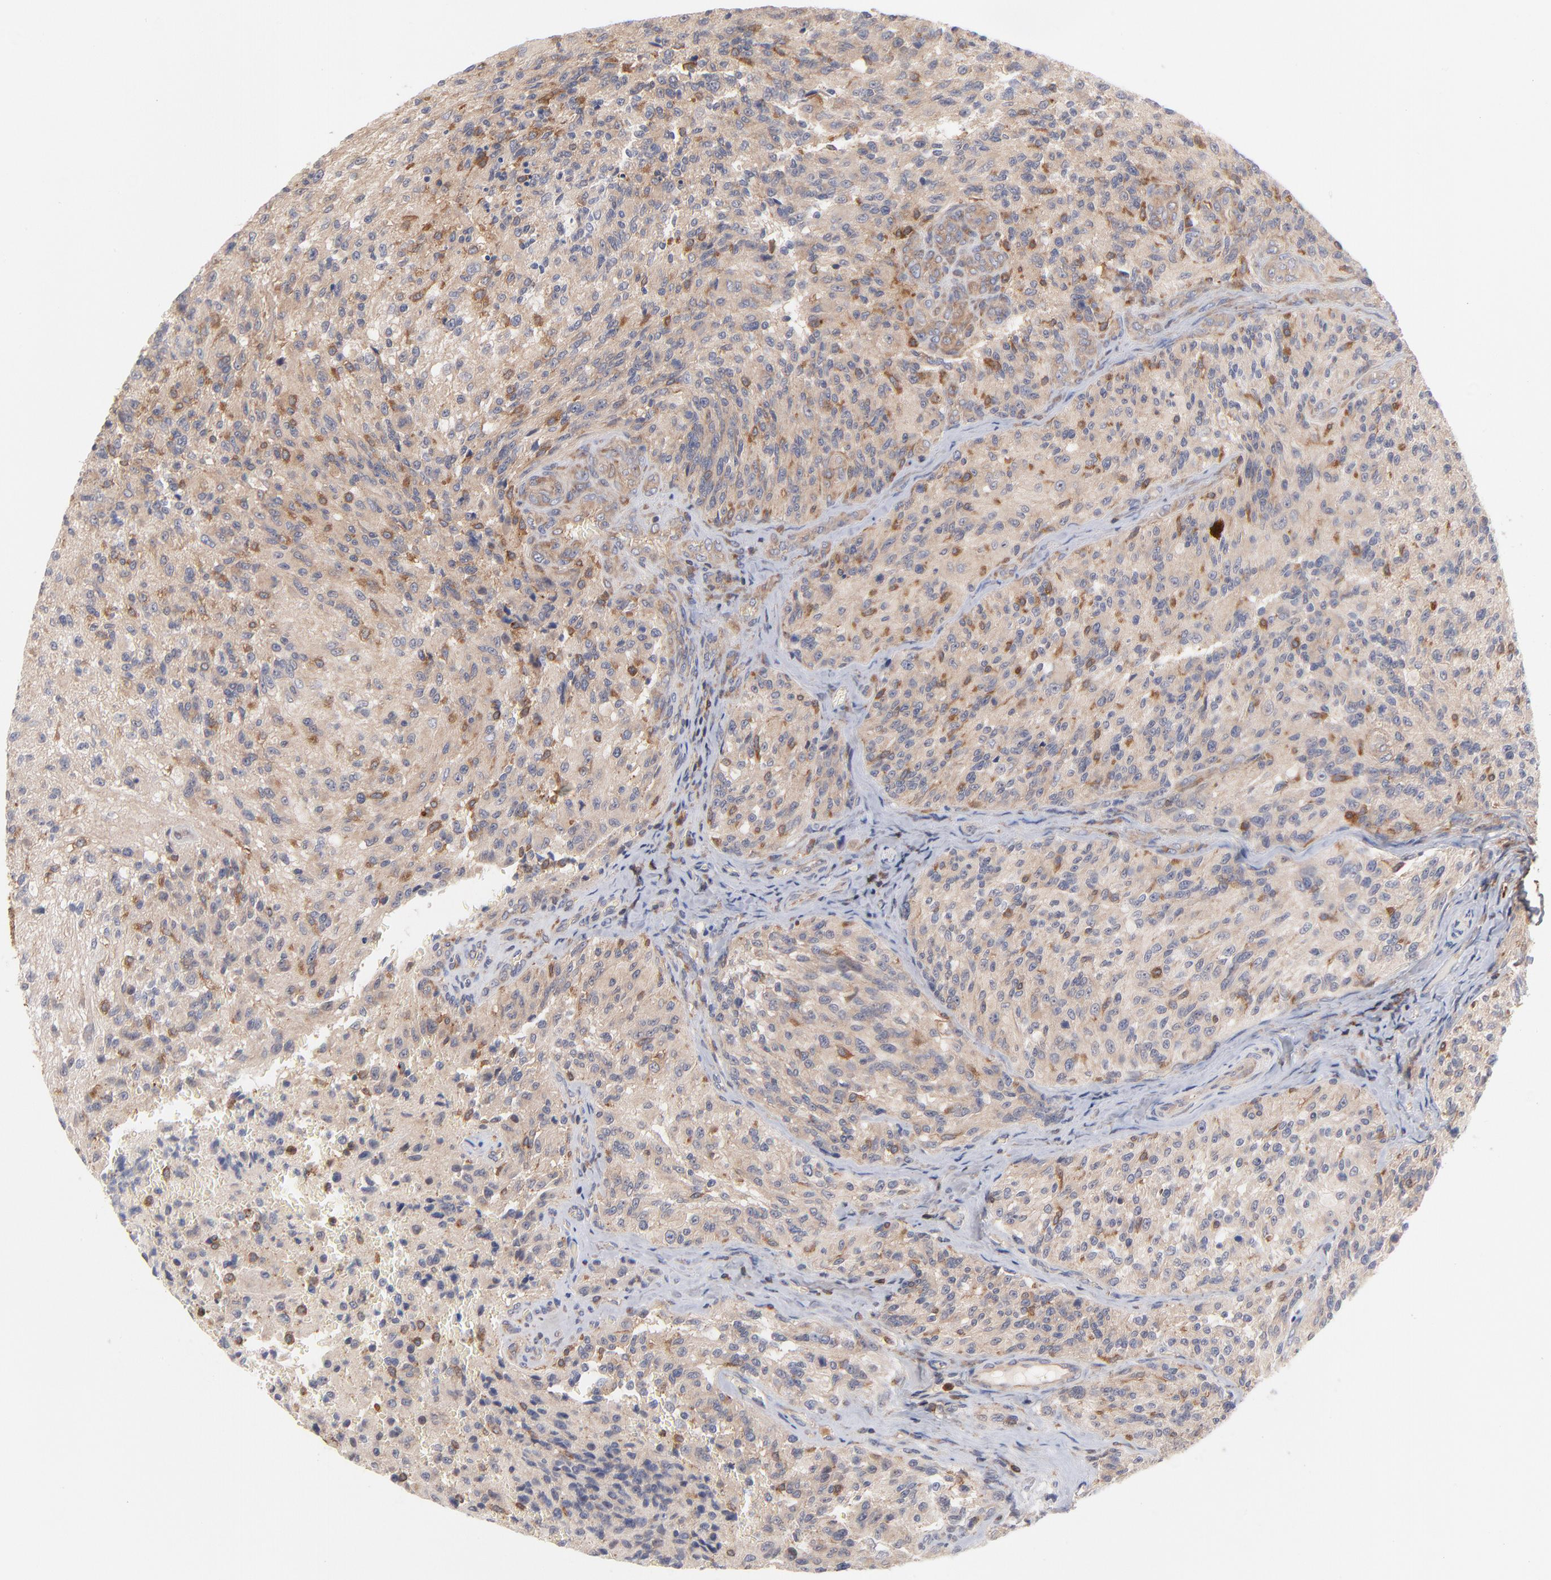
{"staining": {"intensity": "moderate", "quantity": "<25%", "location": "cytoplasmic/membranous"}, "tissue": "glioma", "cell_type": "Tumor cells", "image_type": "cancer", "snomed": [{"axis": "morphology", "description": "Normal tissue, NOS"}, {"axis": "morphology", "description": "Glioma, malignant, High grade"}, {"axis": "topography", "description": "Cerebral cortex"}], "caption": "Glioma stained for a protein displays moderate cytoplasmic/membranous positivity in tumor cells. The staining was performed using DAB to visualize the protein expression in brown, while the nuclei were stained in blue with hematoxylin (Magnification: 20x).", "gene": "WIPF1", "patient": {"sex": "male", "age": 56}}